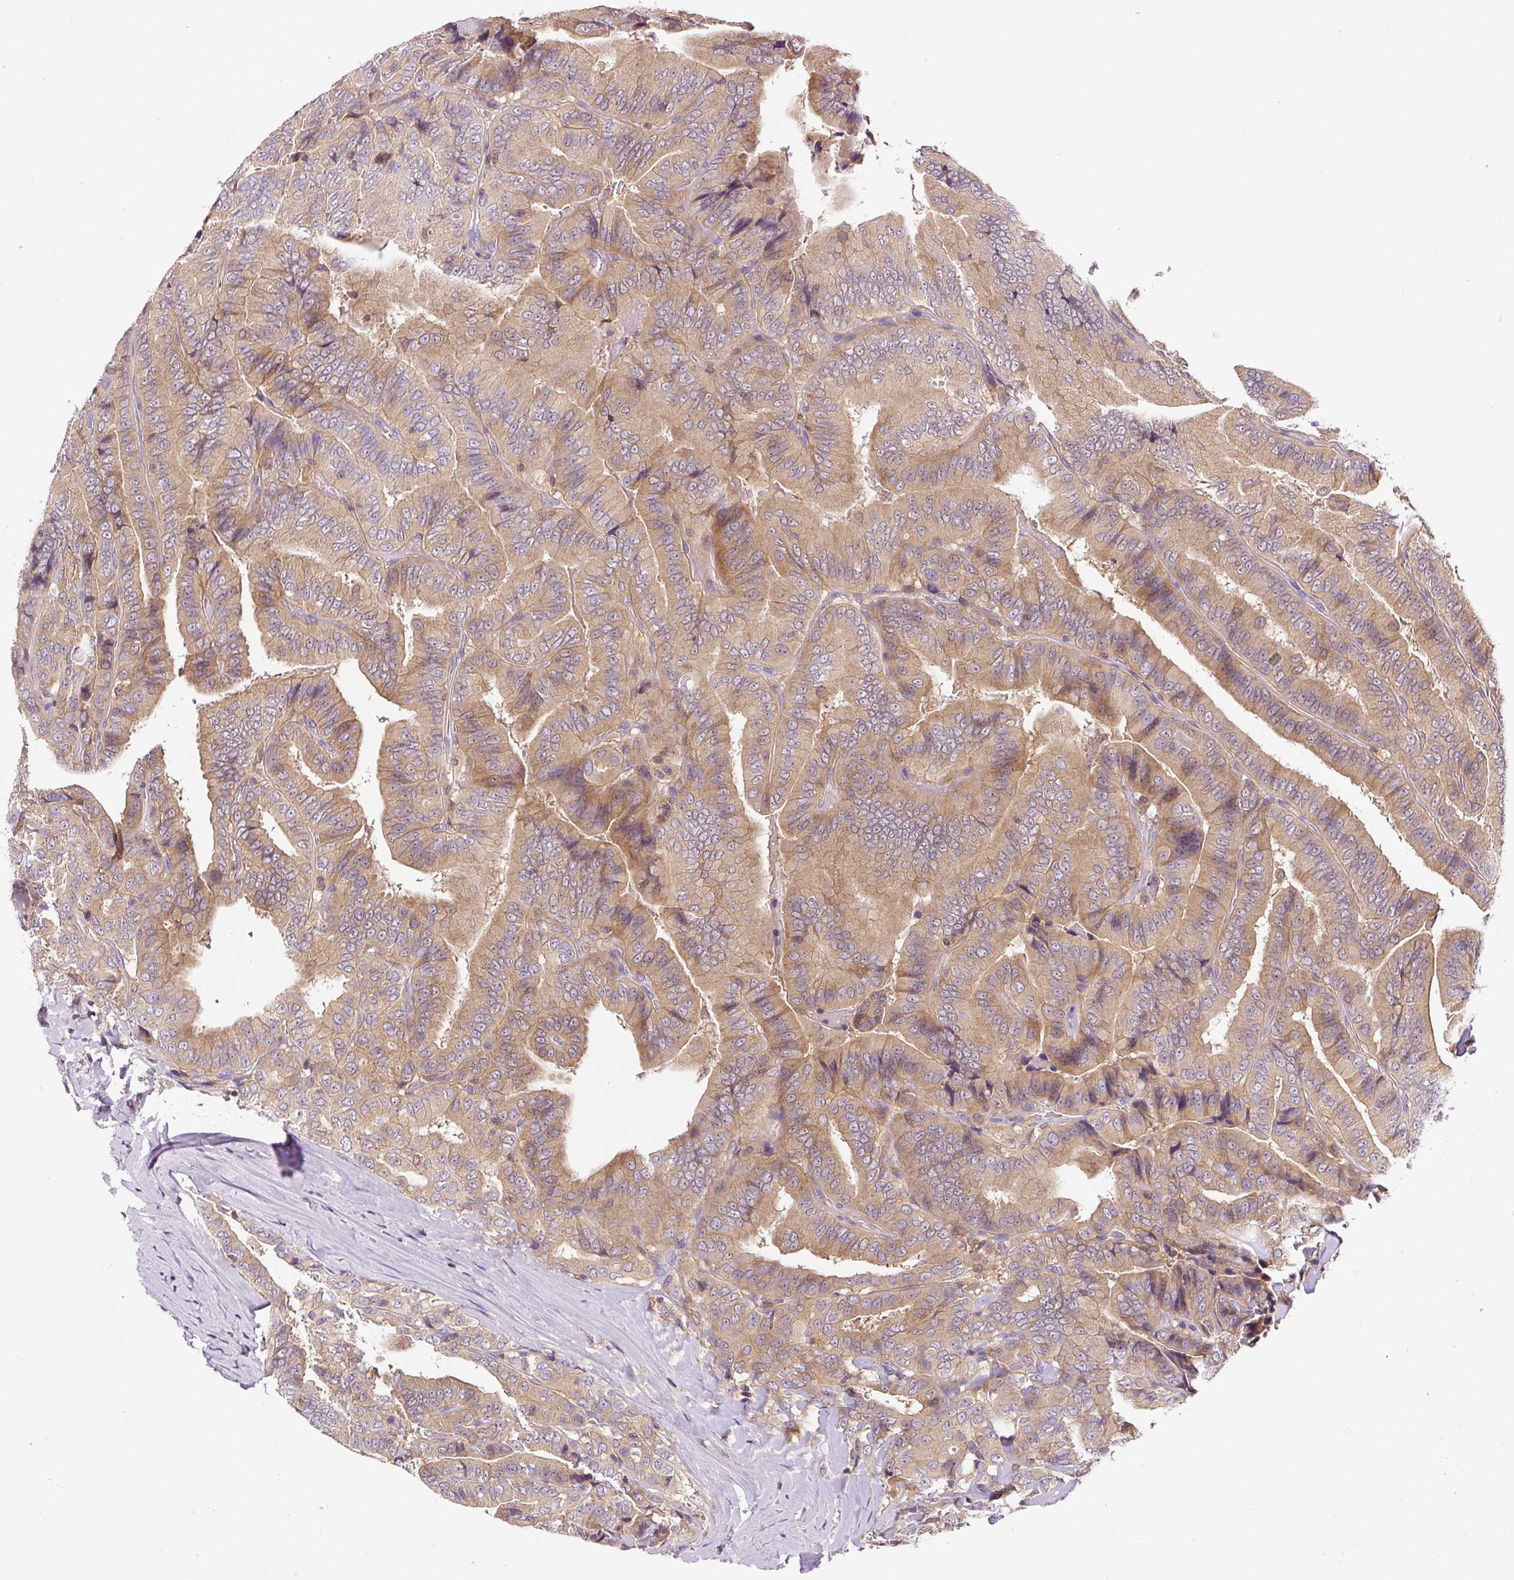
{"staining": {"intensity": "moderate", "quantity": ">75%", "location": "cytoplasmic/membranous"}, "tissue": "thyroid cancer", "cell_type": "Tumor cells", "image_type": "cancer", "snomed": [{"axis": "morphology", "description": "Papillary adenocarcinoma, NOS"}, {"axis": "topography", "description": "Thyroid gland"}], "caption": "A photomicrograph of thyroid cancer (papillary adenocarcinoma) stained for a protein exhibits moderate cytoplasmic/membranous brown staining in tumor cells.", "gene": "CCDC28A", "patient": {"sex": "male", "age": 61}}